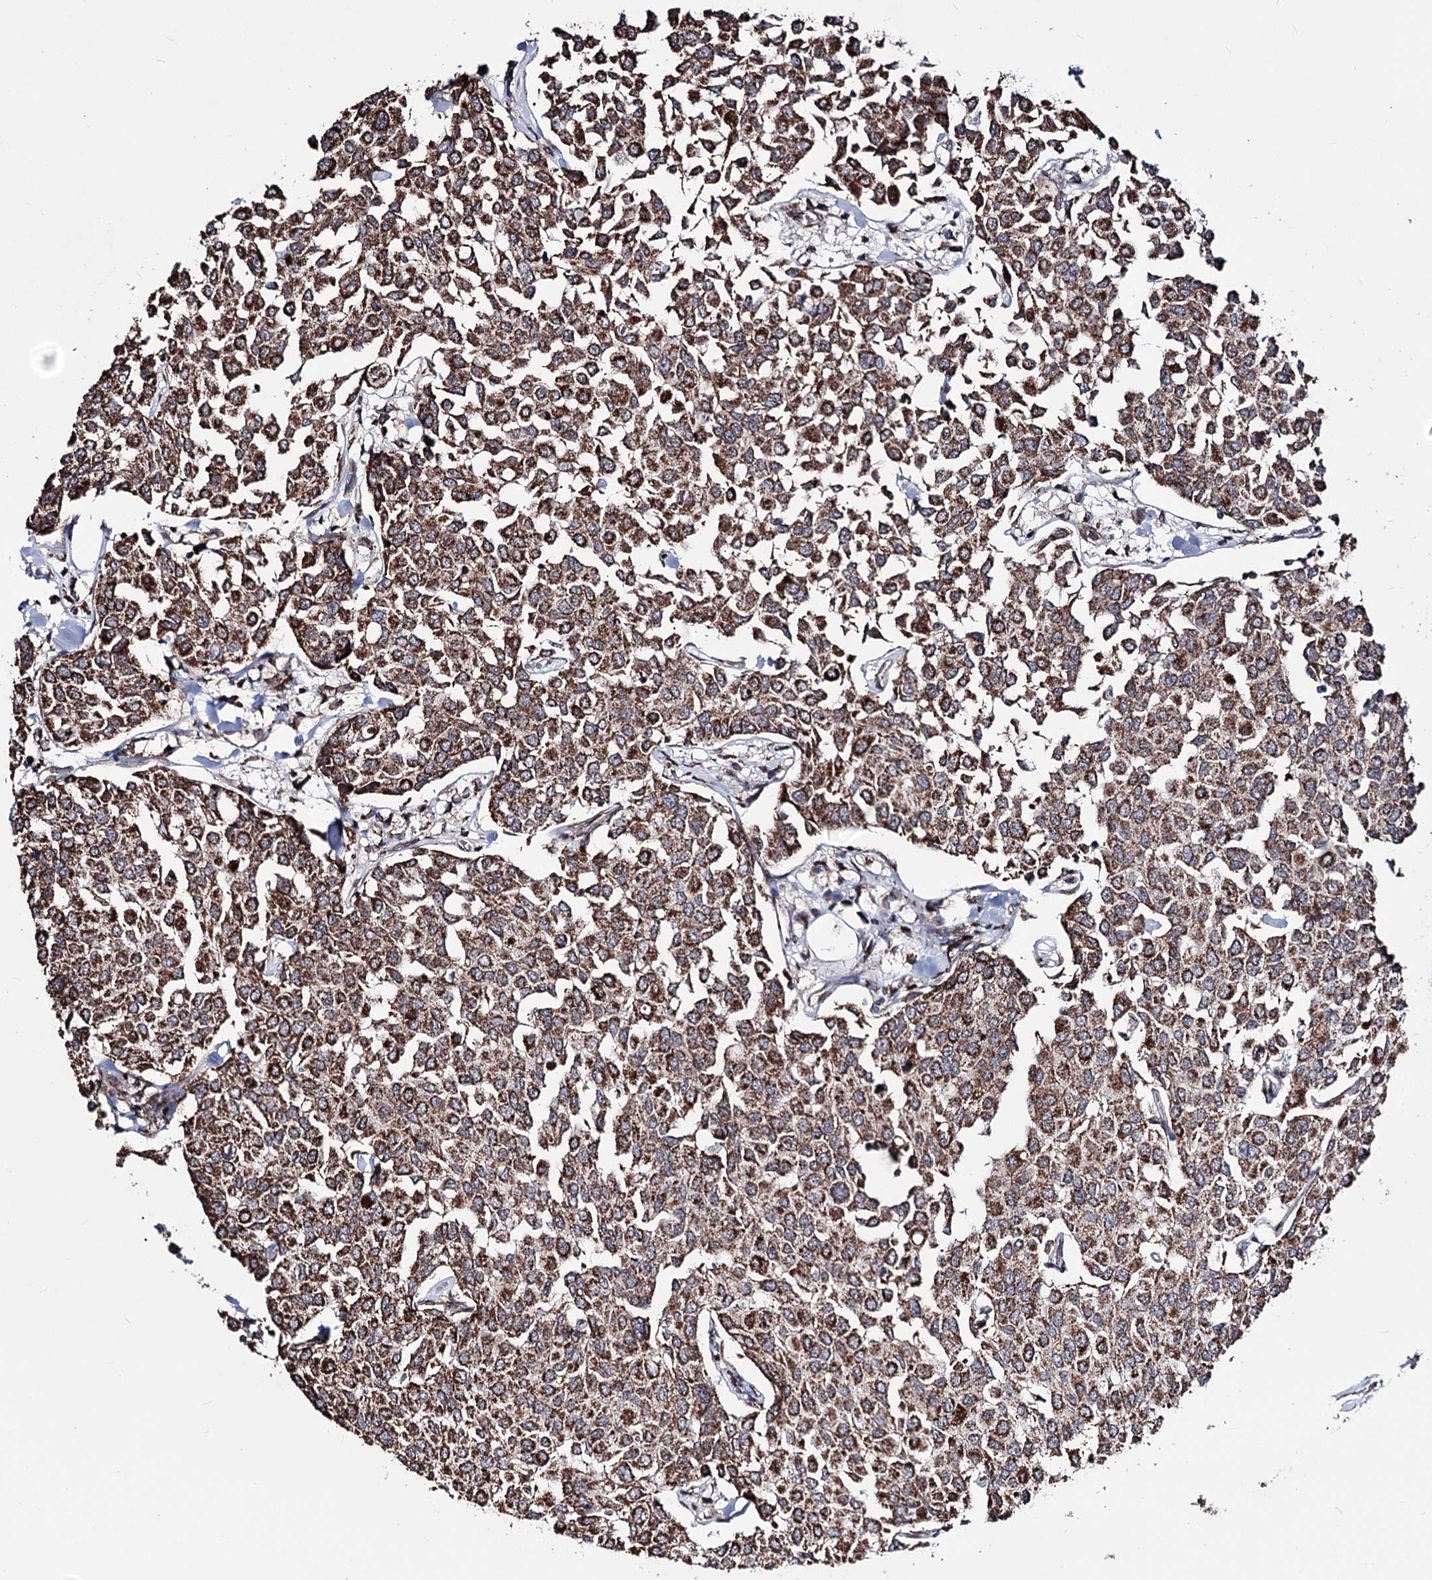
{"staining": {"intensity": "moderate", "quantity": ">75%", "location": "cytoplasmic/membranous"}, "tissue": "breast cancer", "cell_type": "Tumor cells", "image_type": "cancer", "snomed": [{"axis": "morphology", "description": "Duct carcinoma"}, {"axis": "topography", "description": "Breast"}], "caption": "High-power microscopy captured an immunohistochemistry (IHC) photomicrograph of breast invasive ductal carcinoma, revealing moderate cytoplasmic/membranous staining in about >75% of tumor cells.", "gene": "CREB3L4", "patient": {"sex": "female", "age": 55}}